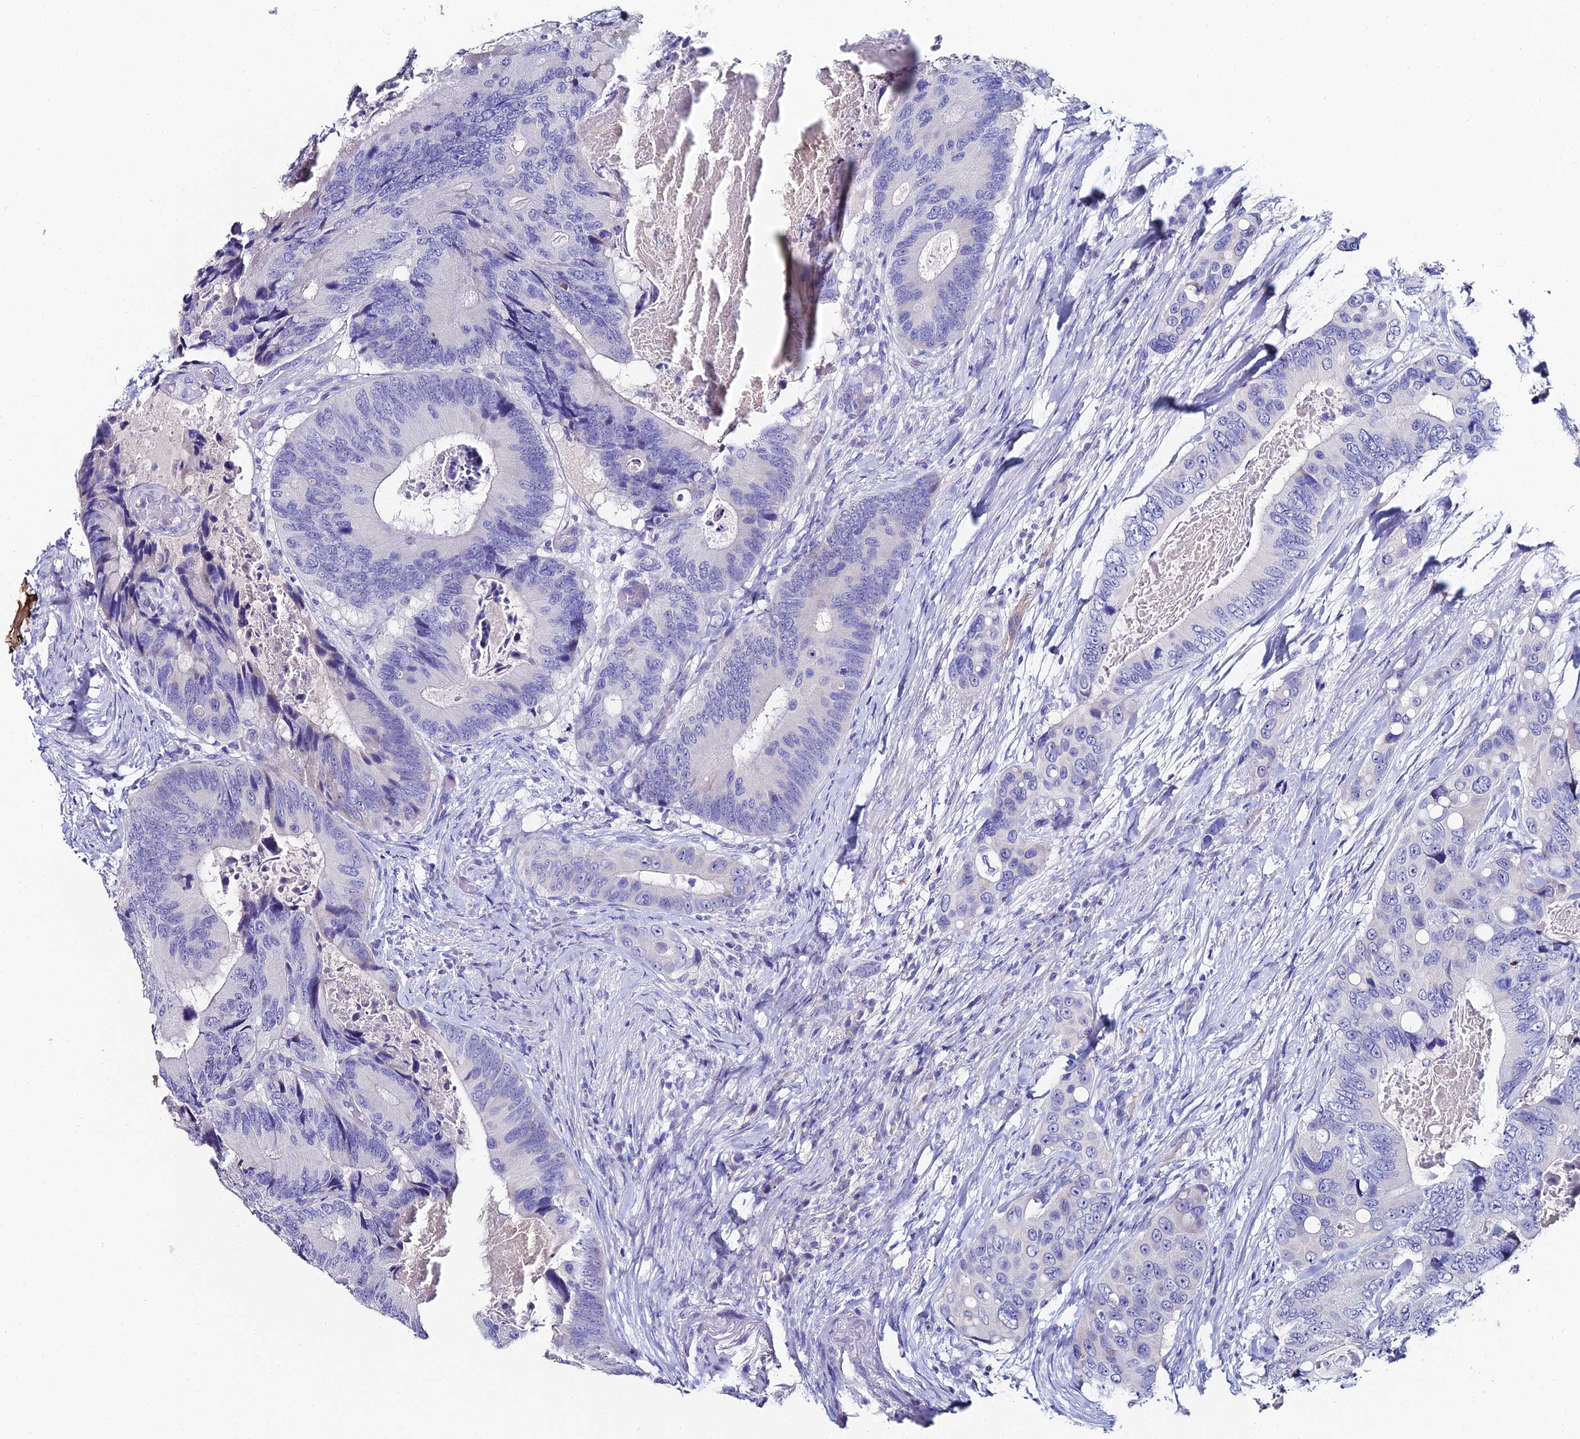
{"staining": {"intensity": "negative", "quantity": "none", "location": "none"}, "tissue": "colorectal cancer", "cell_type": "Tumor cells", "image_type": "cancer", "snomed": [{"axis": "morphology", "description": "Adenocarcinoma, NOS"}, {"axis": "topography", "description": "Colon"}], "caption": "There is no significant positivity in tumor cells of colorectal adenocarcinoma.", "gene": "ESRRG", "patient": {"sex": "male", "age": 84}}